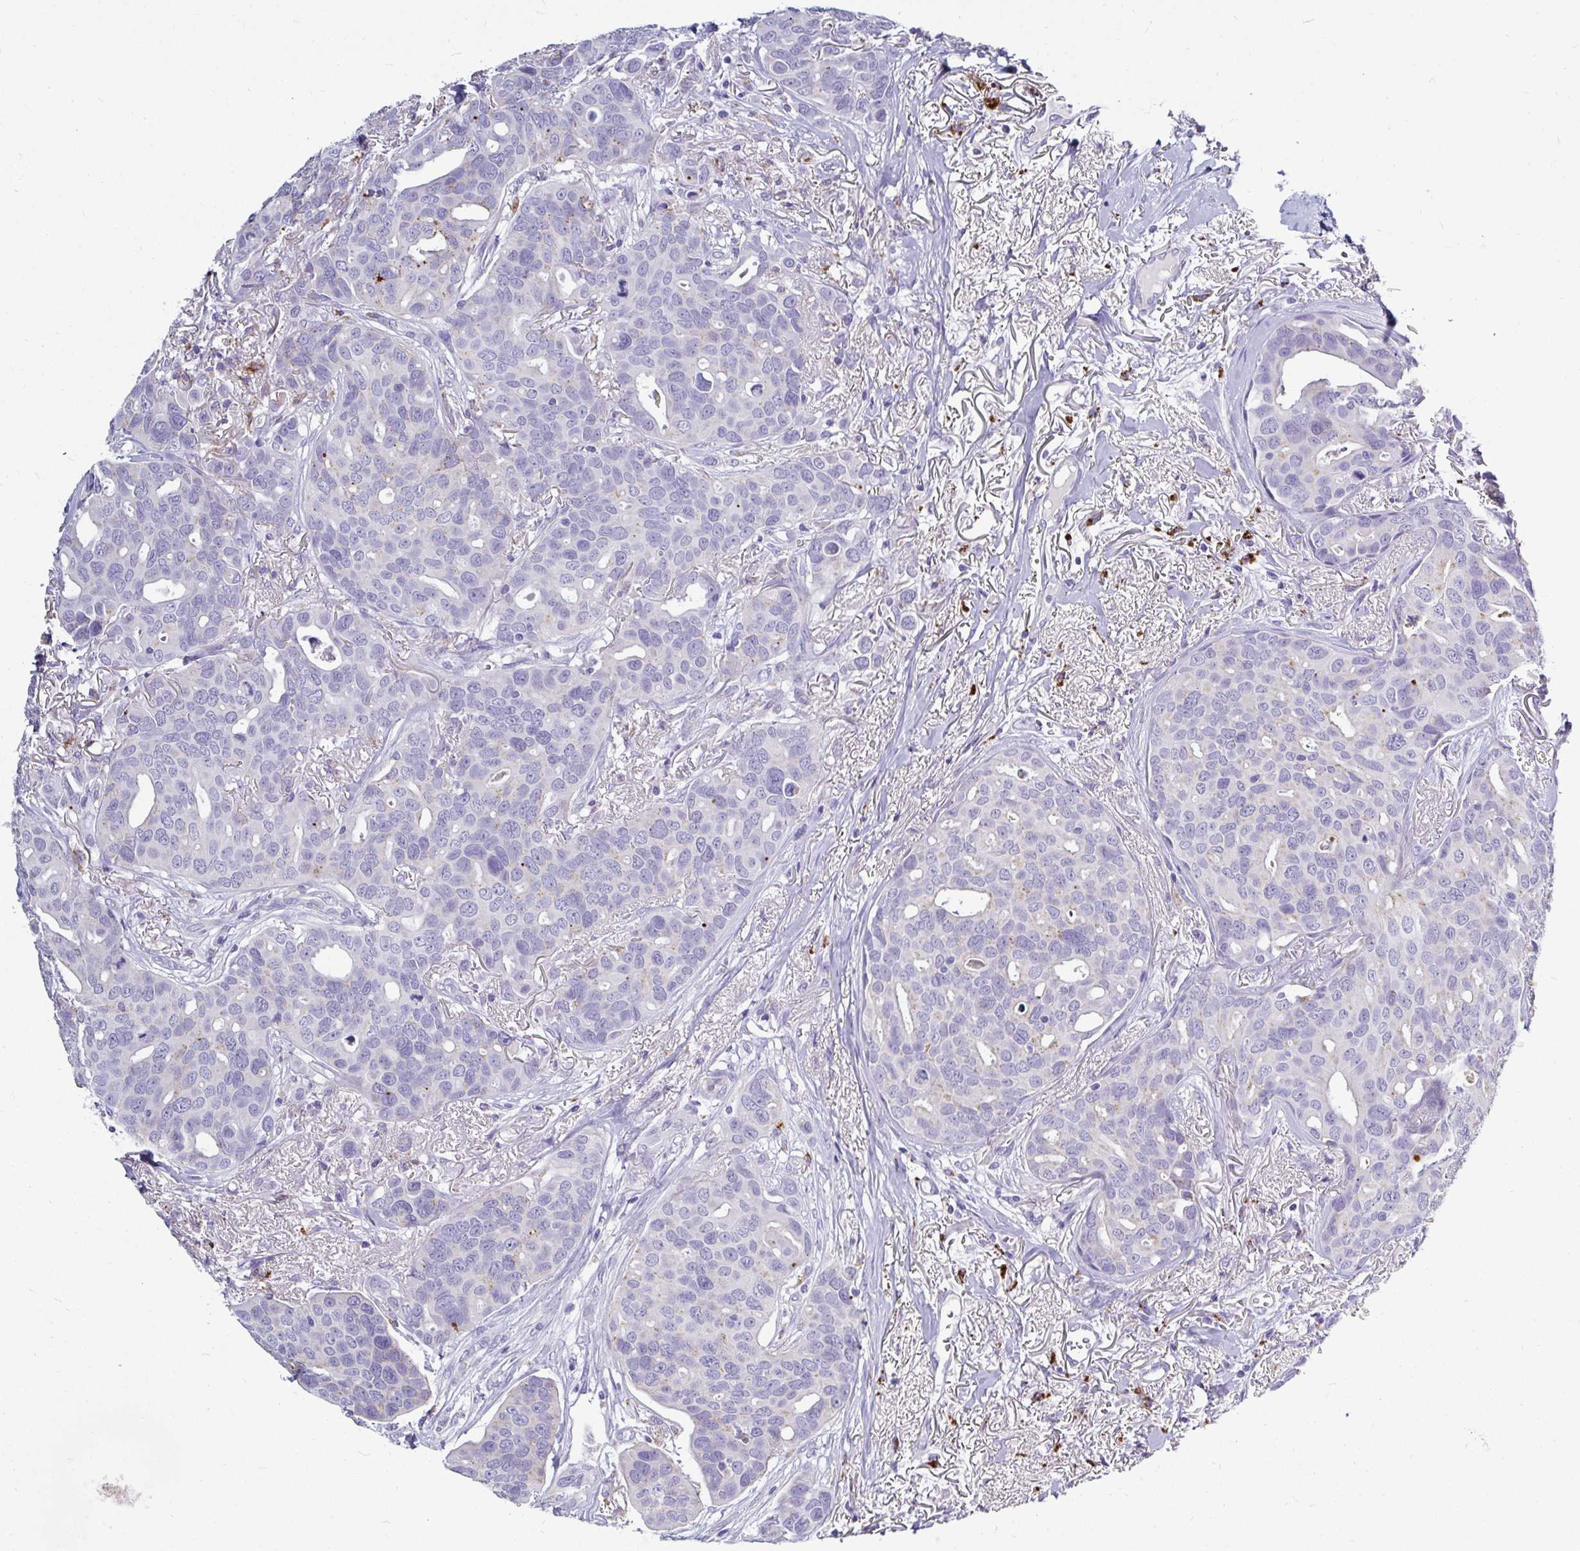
{"staining": {"intensity": "negative", "quantity": "none", "location": "none"}, "tissue": "breast cancer", "cell_type": "Tumor cells", "image_type": "cancer", "snomed": [{"axis": "morphology", "description": "Duct carcinoma"}, {"axis": "topography", "description": "Breast"}], "caption": "The micrograph demonstrates no significant positivity in tumor cells of breast cancer.", "gene": "CTSZ", "patient": {"sex": "female", "age": 54}}